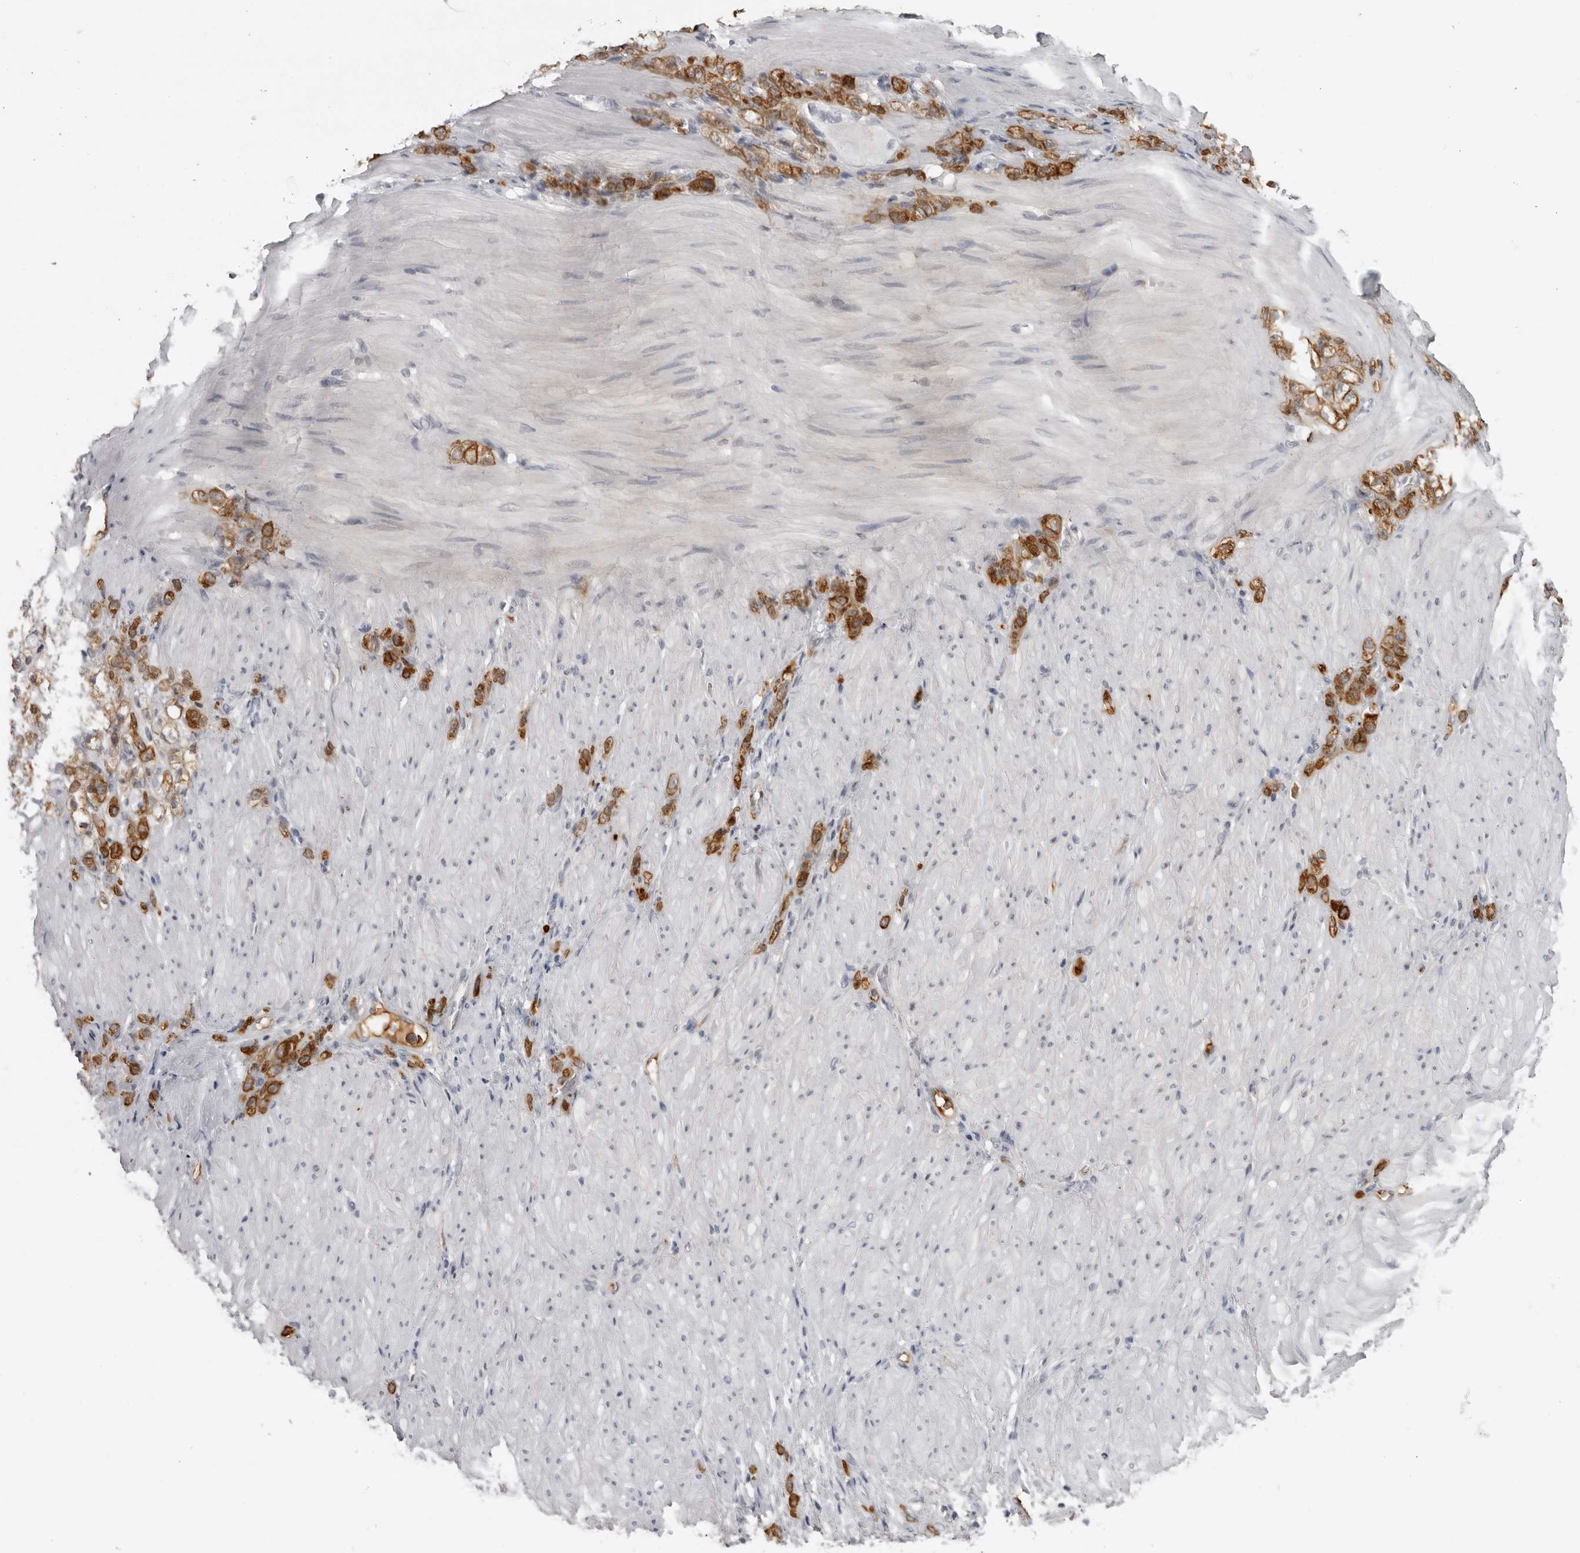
{"staining": {"intensity": "strong", "quantity": ">75%", "location": "cytoplasmic/membranous"}, "tissue": "stomach cancer", "cell_type": "Tumor cells", "image_type": "cancer", "snomed": [{"axis": "morphology", "description": "Normal tissue, NOS"}, {"axis": "morphology", "description": "Adenocarcinoma, NOS"}, {"axis": "topography", "description": "Stomach"}], "caption": "The immunohistochemical stain shows strong cytoplasmic/membranous positivity in tumor cells of adenocarcinoma (stomach) tissue. (IHC, brightfield microscopy, high magnification).", "gene": "SERPINF2", "patient": {"sex": "male", "age": 82}}